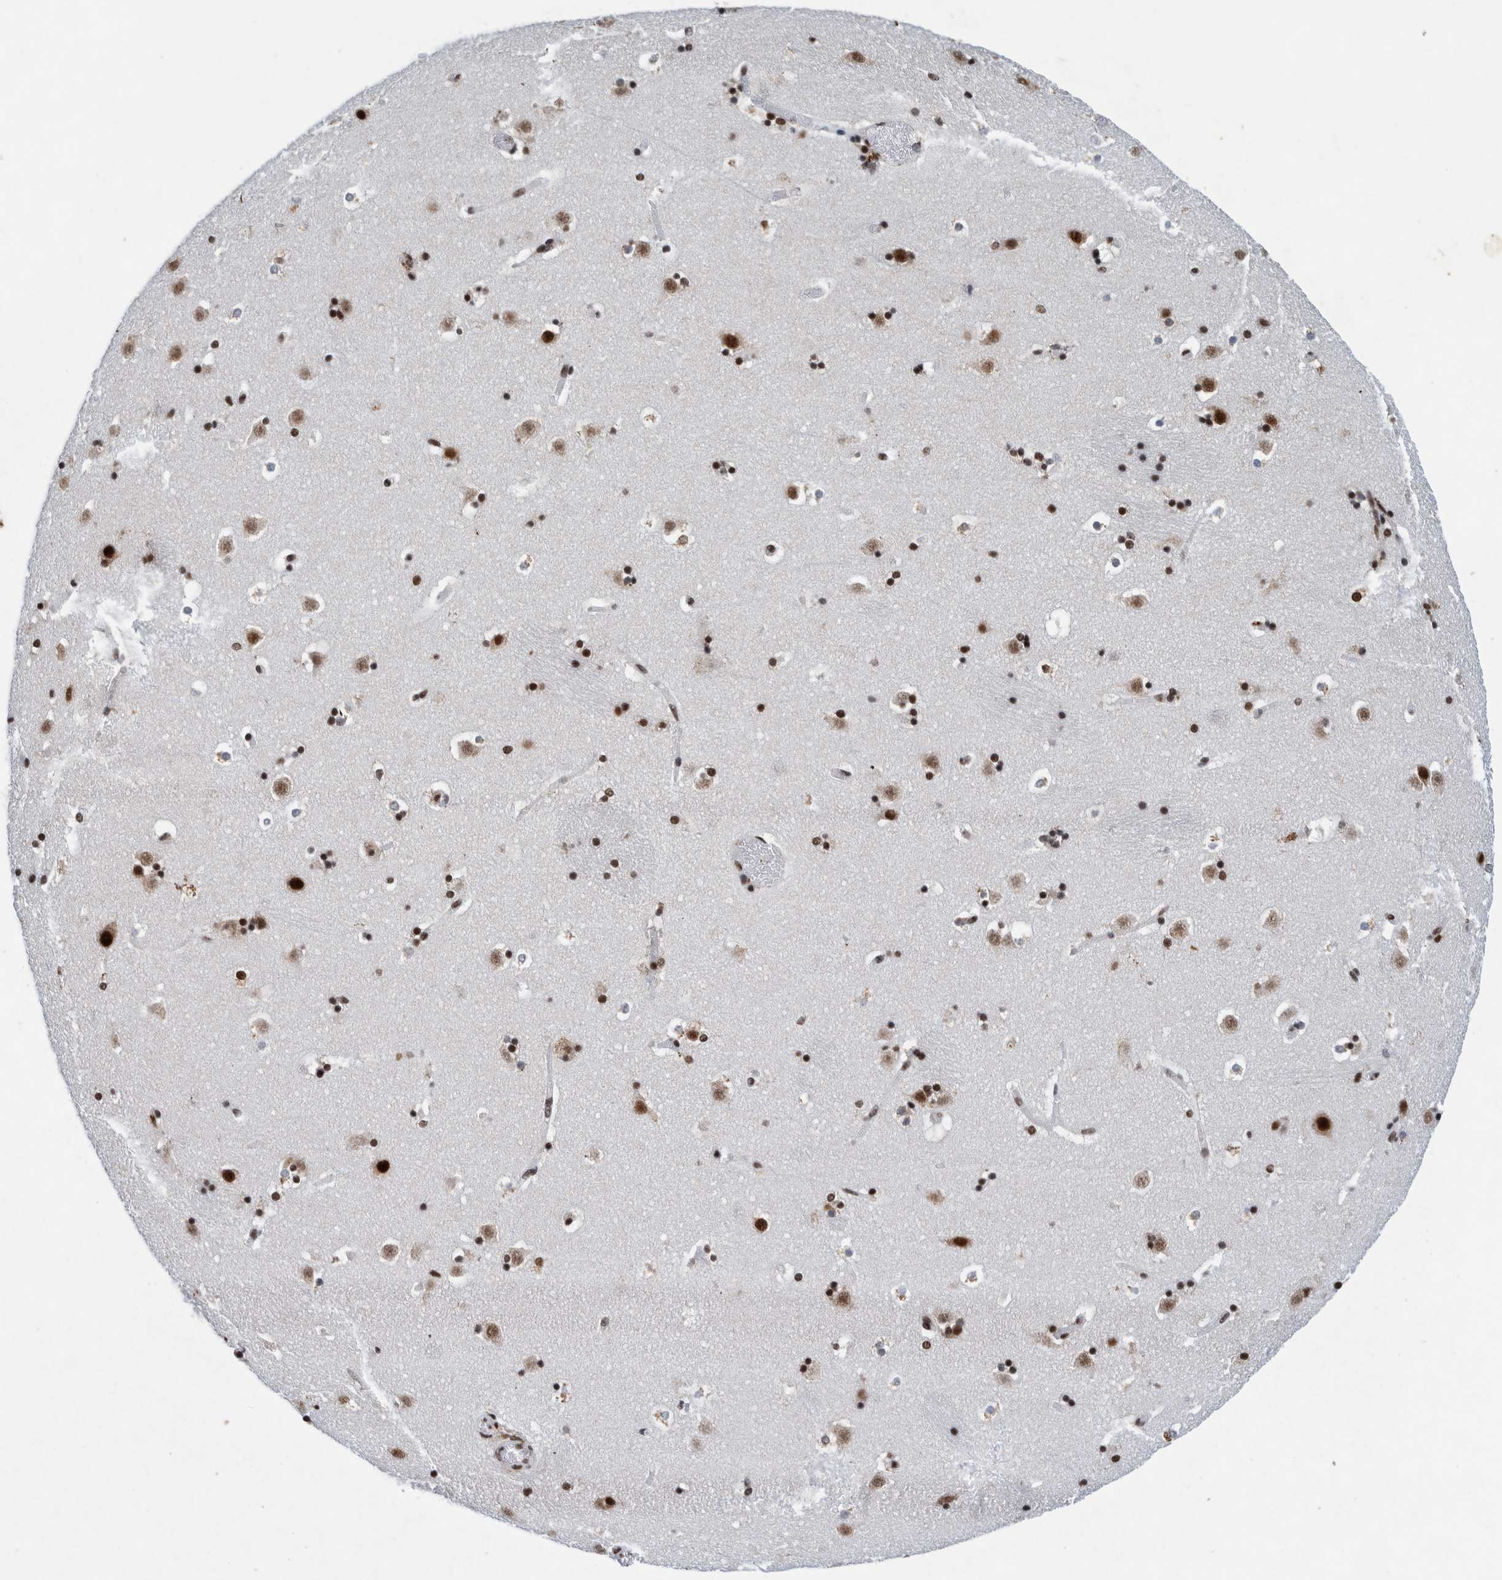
{"staining": {"intensity": "strong", "quantity": ">75%", "location": "nuclear"}, "tissue": "caudate", "cell_type": "Glial cells", "image_type": "normal", "snomed": [{"axis": "morphology", "description": "Normal tissue, NOS"}, {"axis": "topography", "description": "Lateral ventricle wall"}], "caption": "Glial cells show strong nuclear staining in approximately >75% of cells in benign caudate.", "gene": "TAF10", "patient": {"sex": "male", "age": 45}}